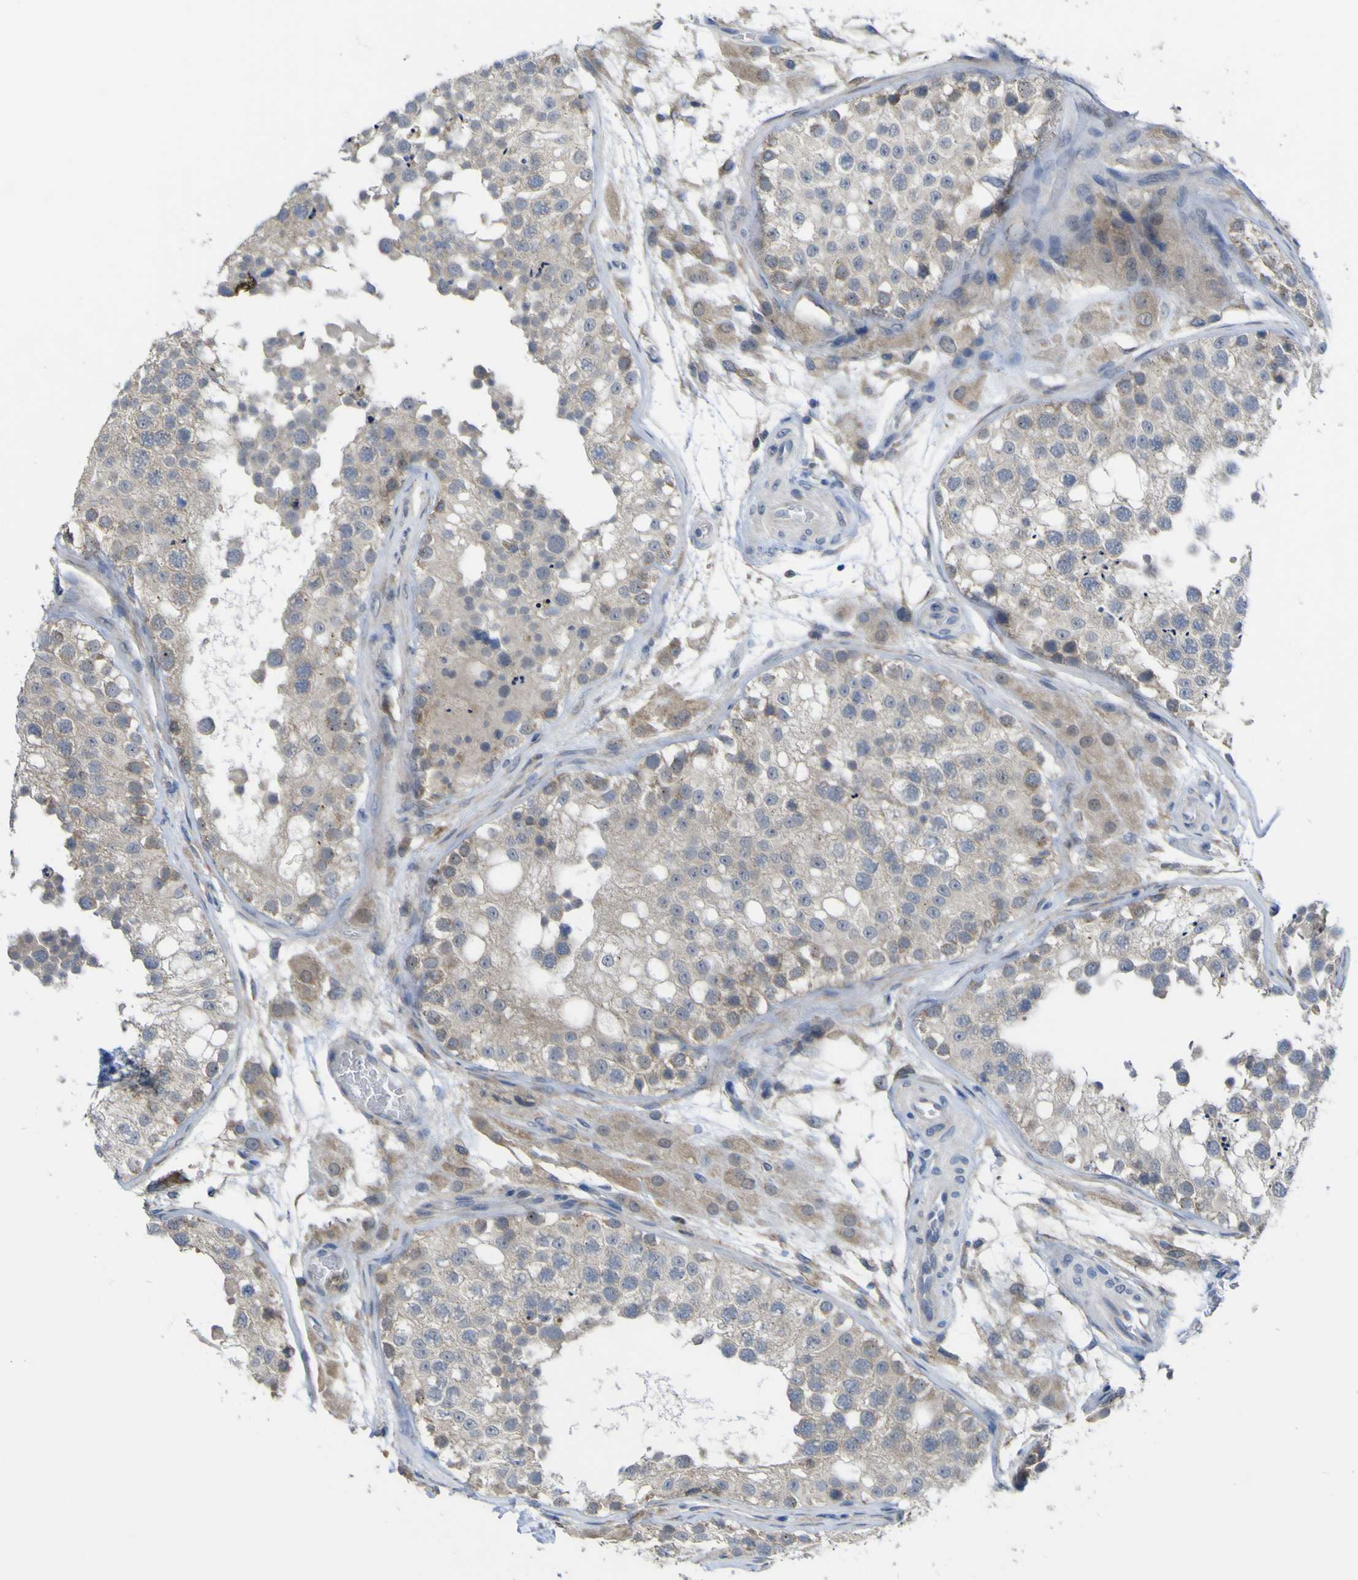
{"staining": {"intensity": "weak", "quantity": "<25%", "location": "cytoplasmic/membranous"}, "tissue": "testis", "cell_type": "Cells in seminiferous ducts", "image_type": "normal", "snomed": [{"axis": "morphology", "description": "Normal tissue, NOS"}, {"axis": "topography", "description": "Testis"}], "caption": "A micrograph of human testis is negative for staining in cells in seminiferous ducts. (Stains: DAB (3,3'-diaminobenzidine) IHC with hematoxylin counter stain, Microscopy: brightfield microscopy at high magnification).", "gene": "TNFRSF11A", "patient": {"sex": "male", "age": 26}}